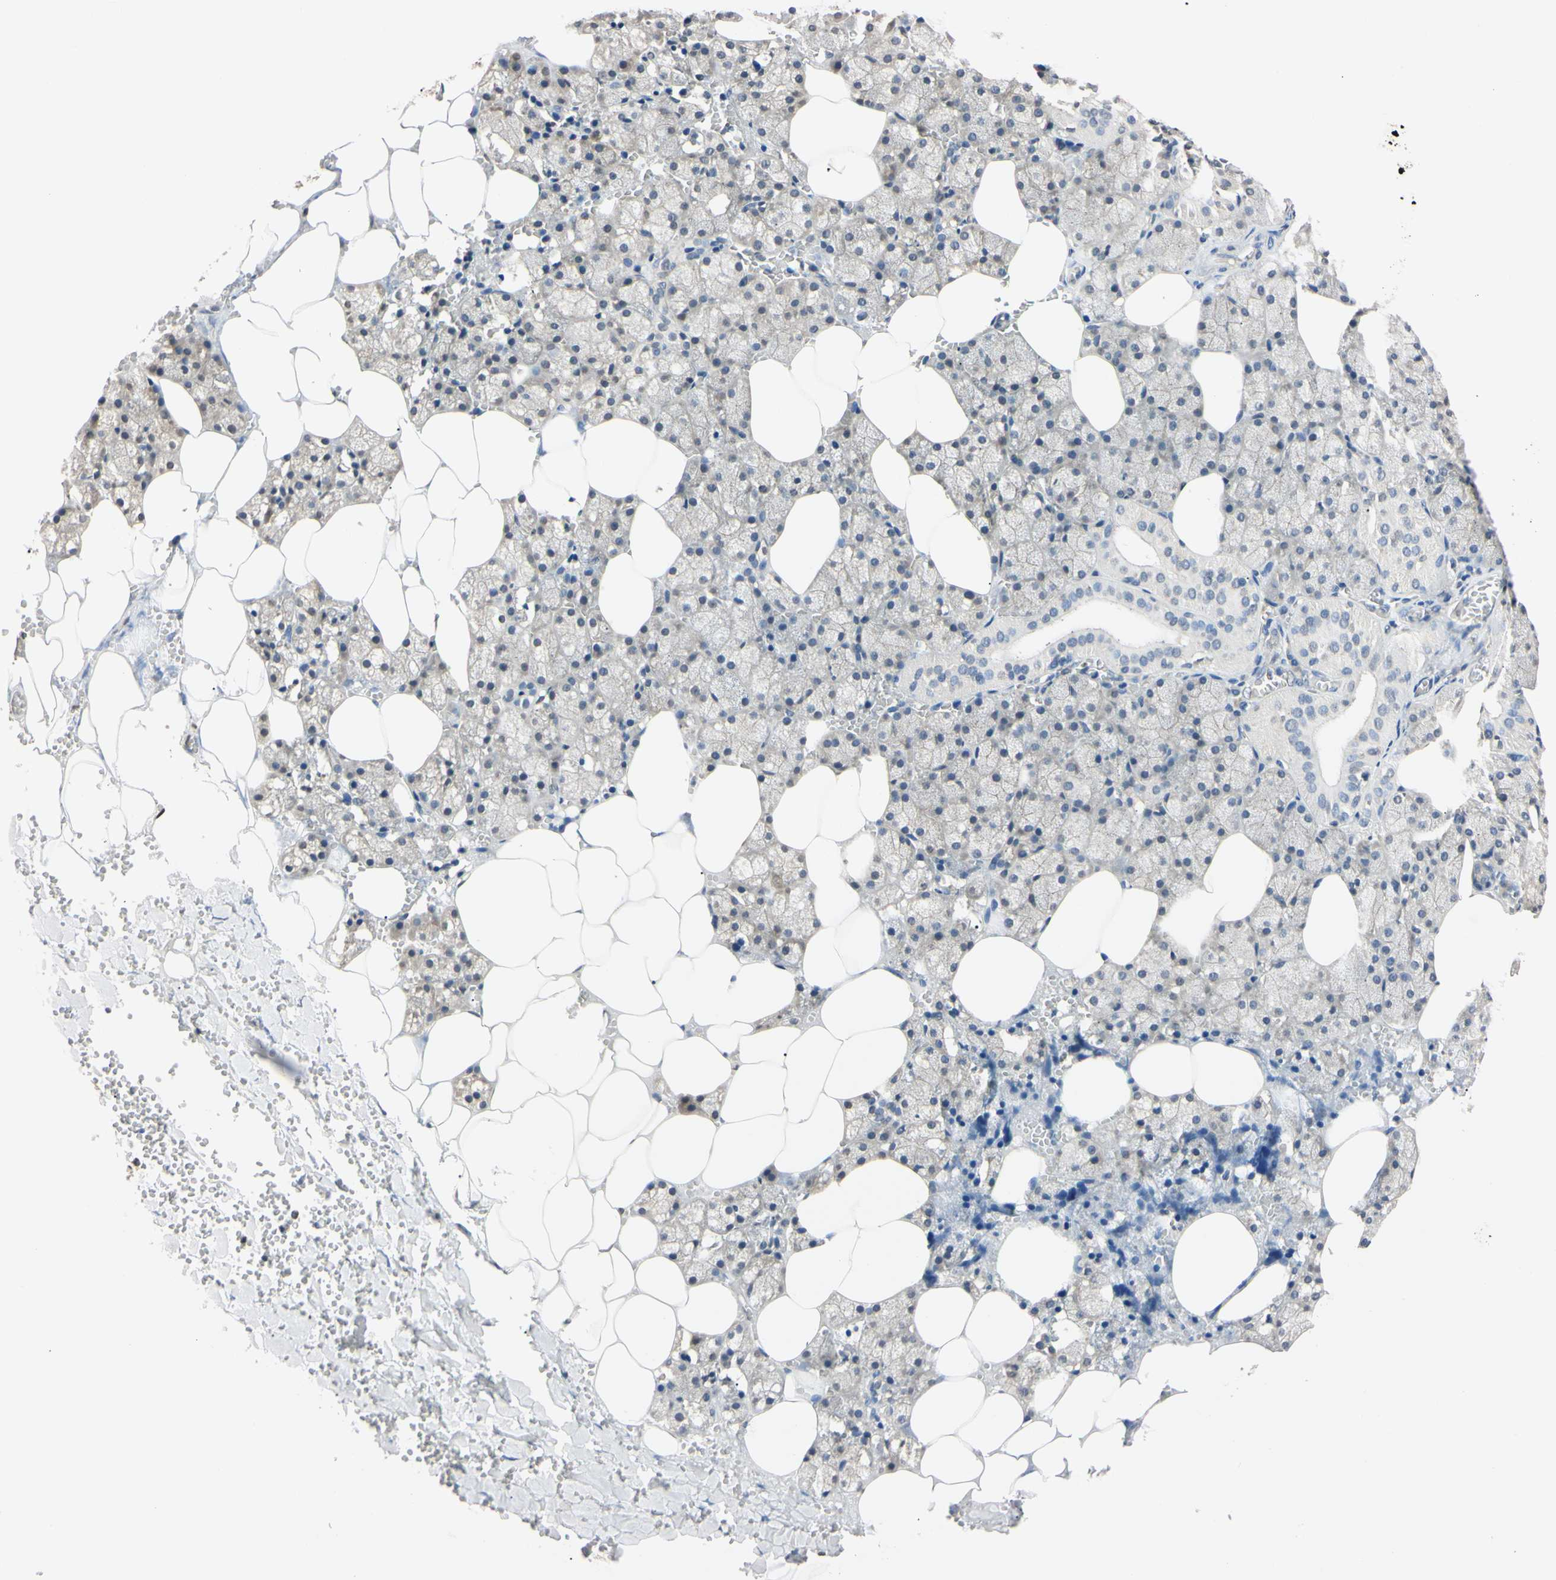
{"staining": {"intensity": "moderate", "quantity": "25%-75%", "location": "cytoplasmic/membranous"}, "tissue": "salivary gland", "cell_type": "Glandular cells", "image_type": "normal", "snomed": [{"axis": "morphology", "description": "Normal tissue, NOS"}, {"axis": "topography", "description": "Salivary gland"}], "caption": "IHC micrograph of unremarkable salivary gland: salivary gland stained using IHC demonstrates medium levels of moderate protein expression localized specifically in the cytoplasmic/membranous of glandular cells, appearing as a cytoplasmic/membranous brown color.", "gene": "EPN1", "patient": {"sex": "male", "age": 62}}